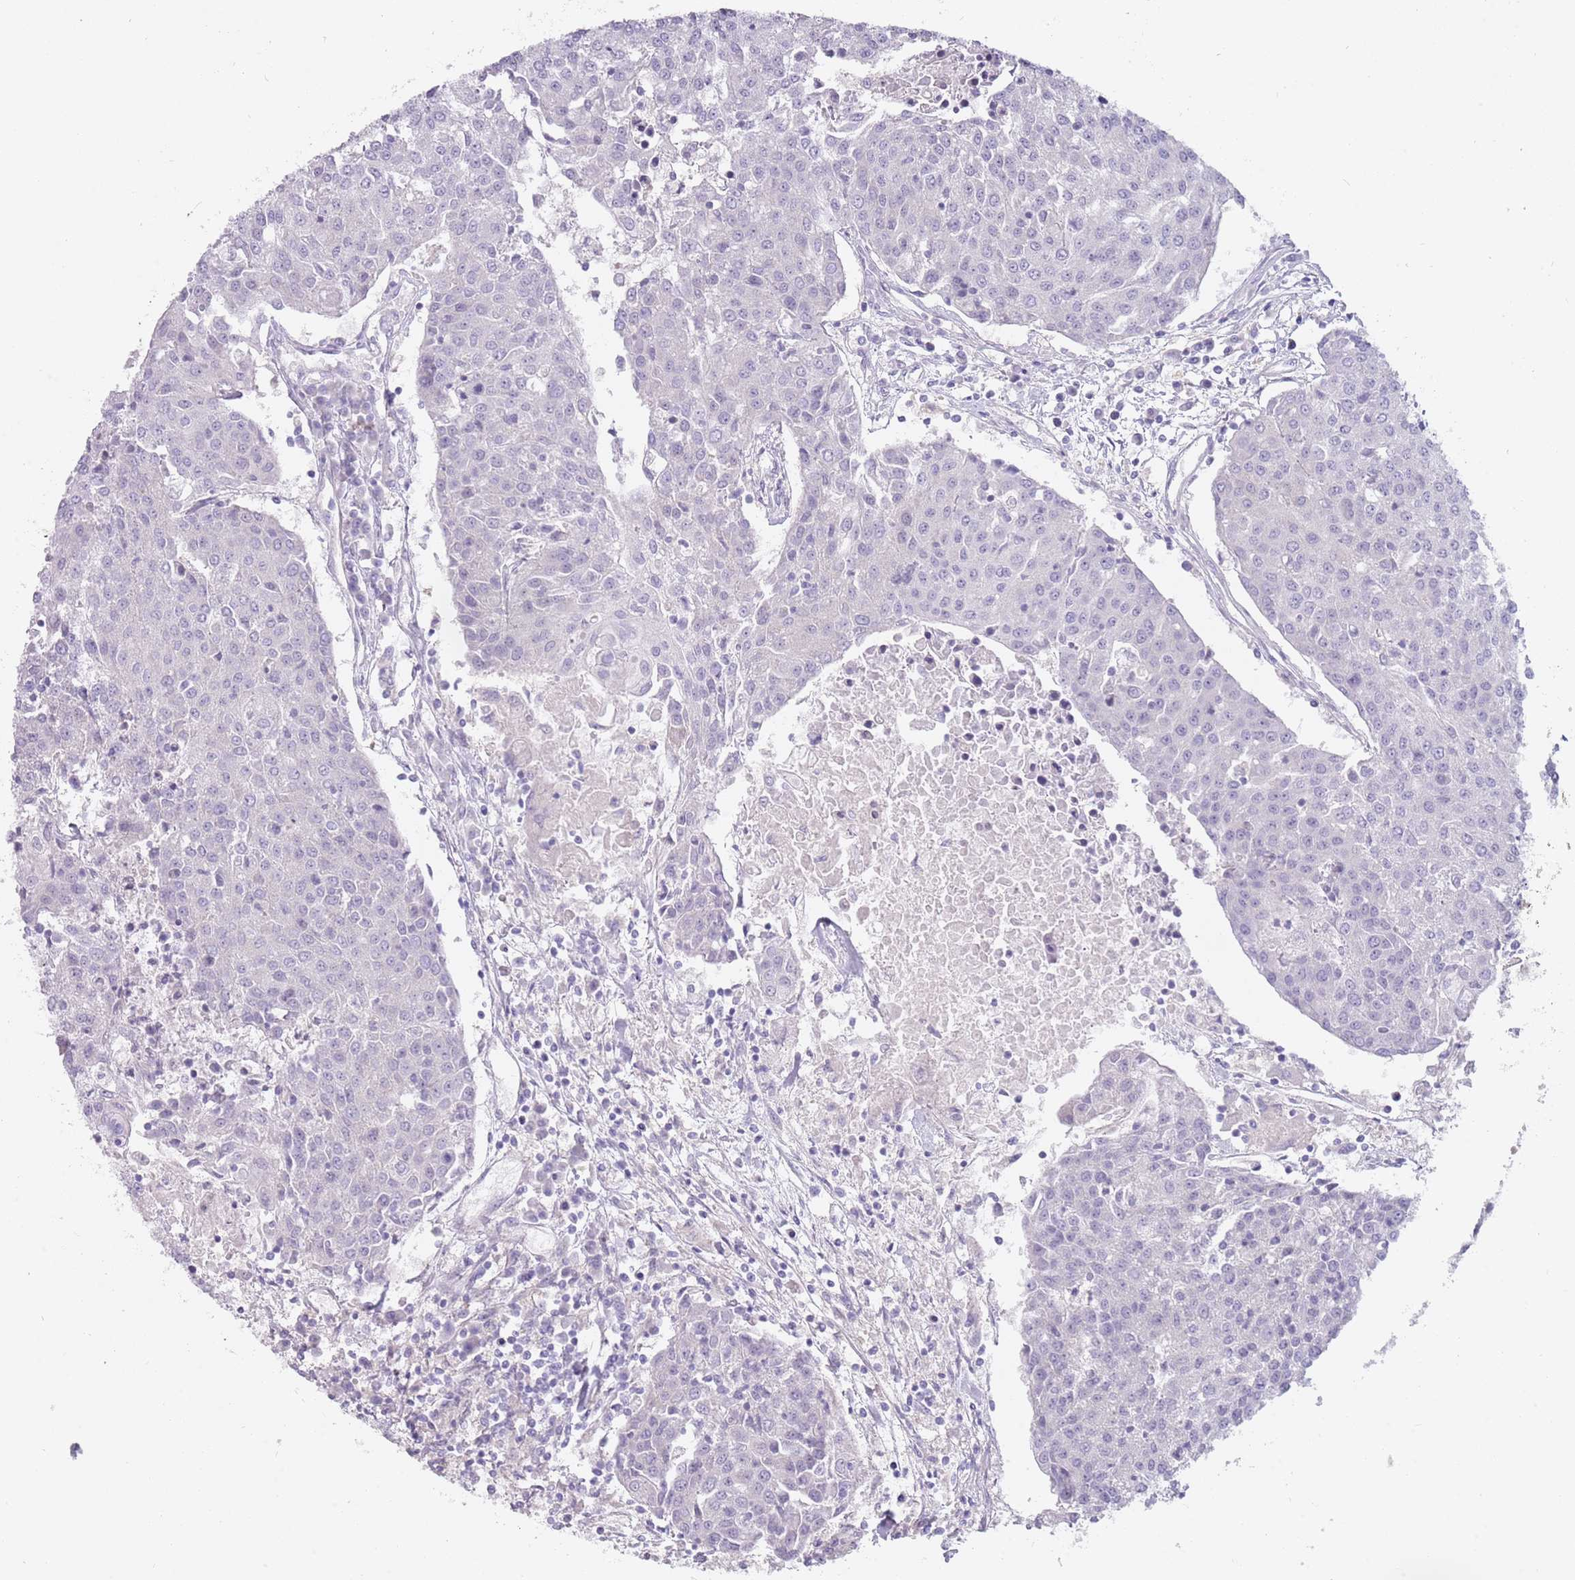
{"staining": {"intensity": "negative", "quantity": "none", "location": "none"}, "tissue": "urothelial cancer", "cell_type": "Tumor cells", "image_type": "cancer", "snomed": [{"axis": "morphology", "description": "Urothelial carcinoma, High grade"}, {"axis": "topography", "description": "Urinary bladder"}], "caption": "Human urothelial cancer stained for a protein using immunohistochemistry exhibits no positivity in tumor cells.", "gene": "DDX4", "patient": {"sex": "female", "age": 85}}